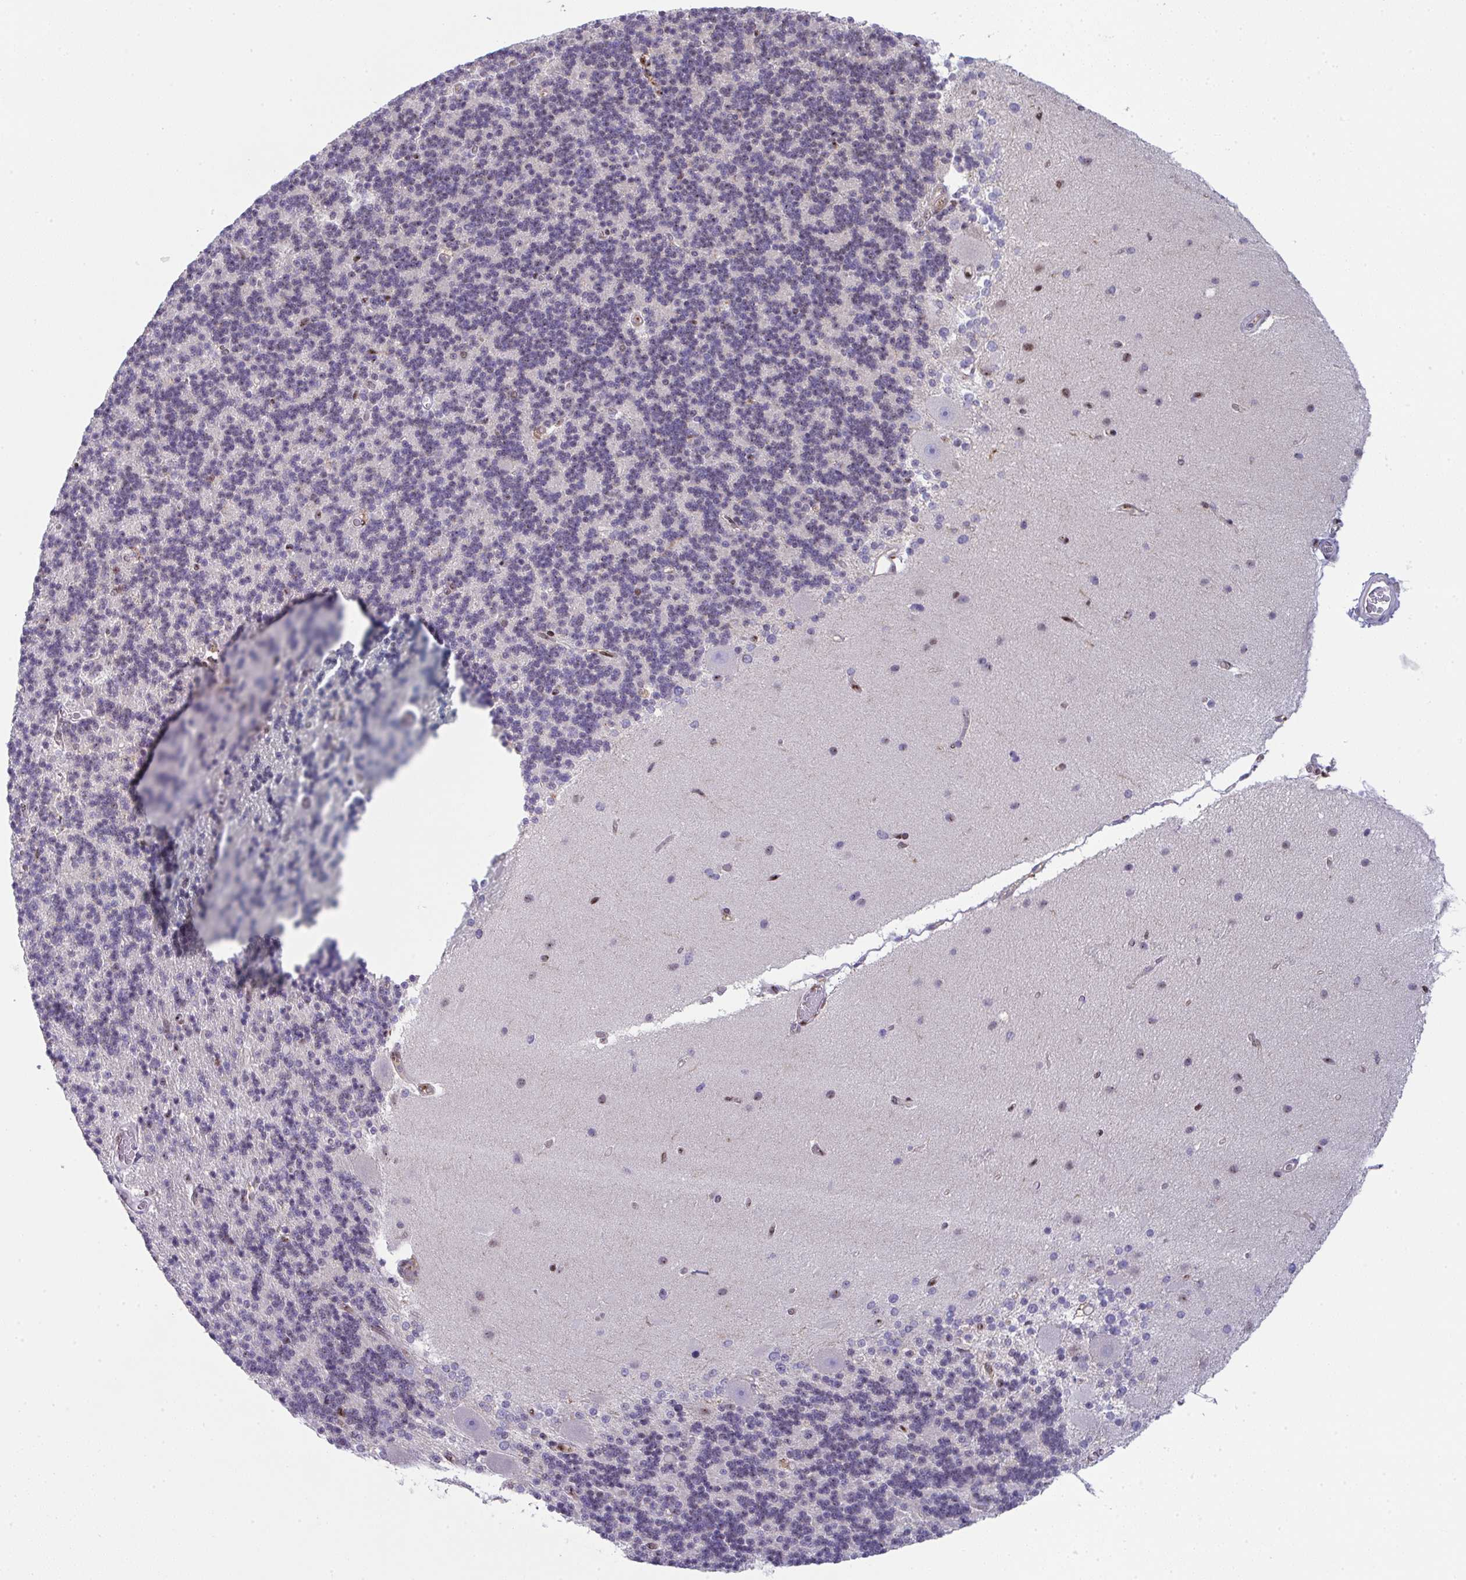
{"staining": {"intensity": "moderate", "quantity": "<25%", "location": "nuclear"}, "tissue": "cerebellum", "cell_type": "Cells in granular layer", "image_type": "normal", "snomed": [{"axis": "morphology", "description": "Normal tissue, NOS"}, {"axis": "topography", "description": "Cerebellum"}], "caption": "Immunohistochemical staining of normal cerebellum demonstrates low levels of moderate nuclear expression in approximately <25% of cells in granular layer.", "gene": "ALDH16A1", "patient": {"sex": "female", "age": 54}}